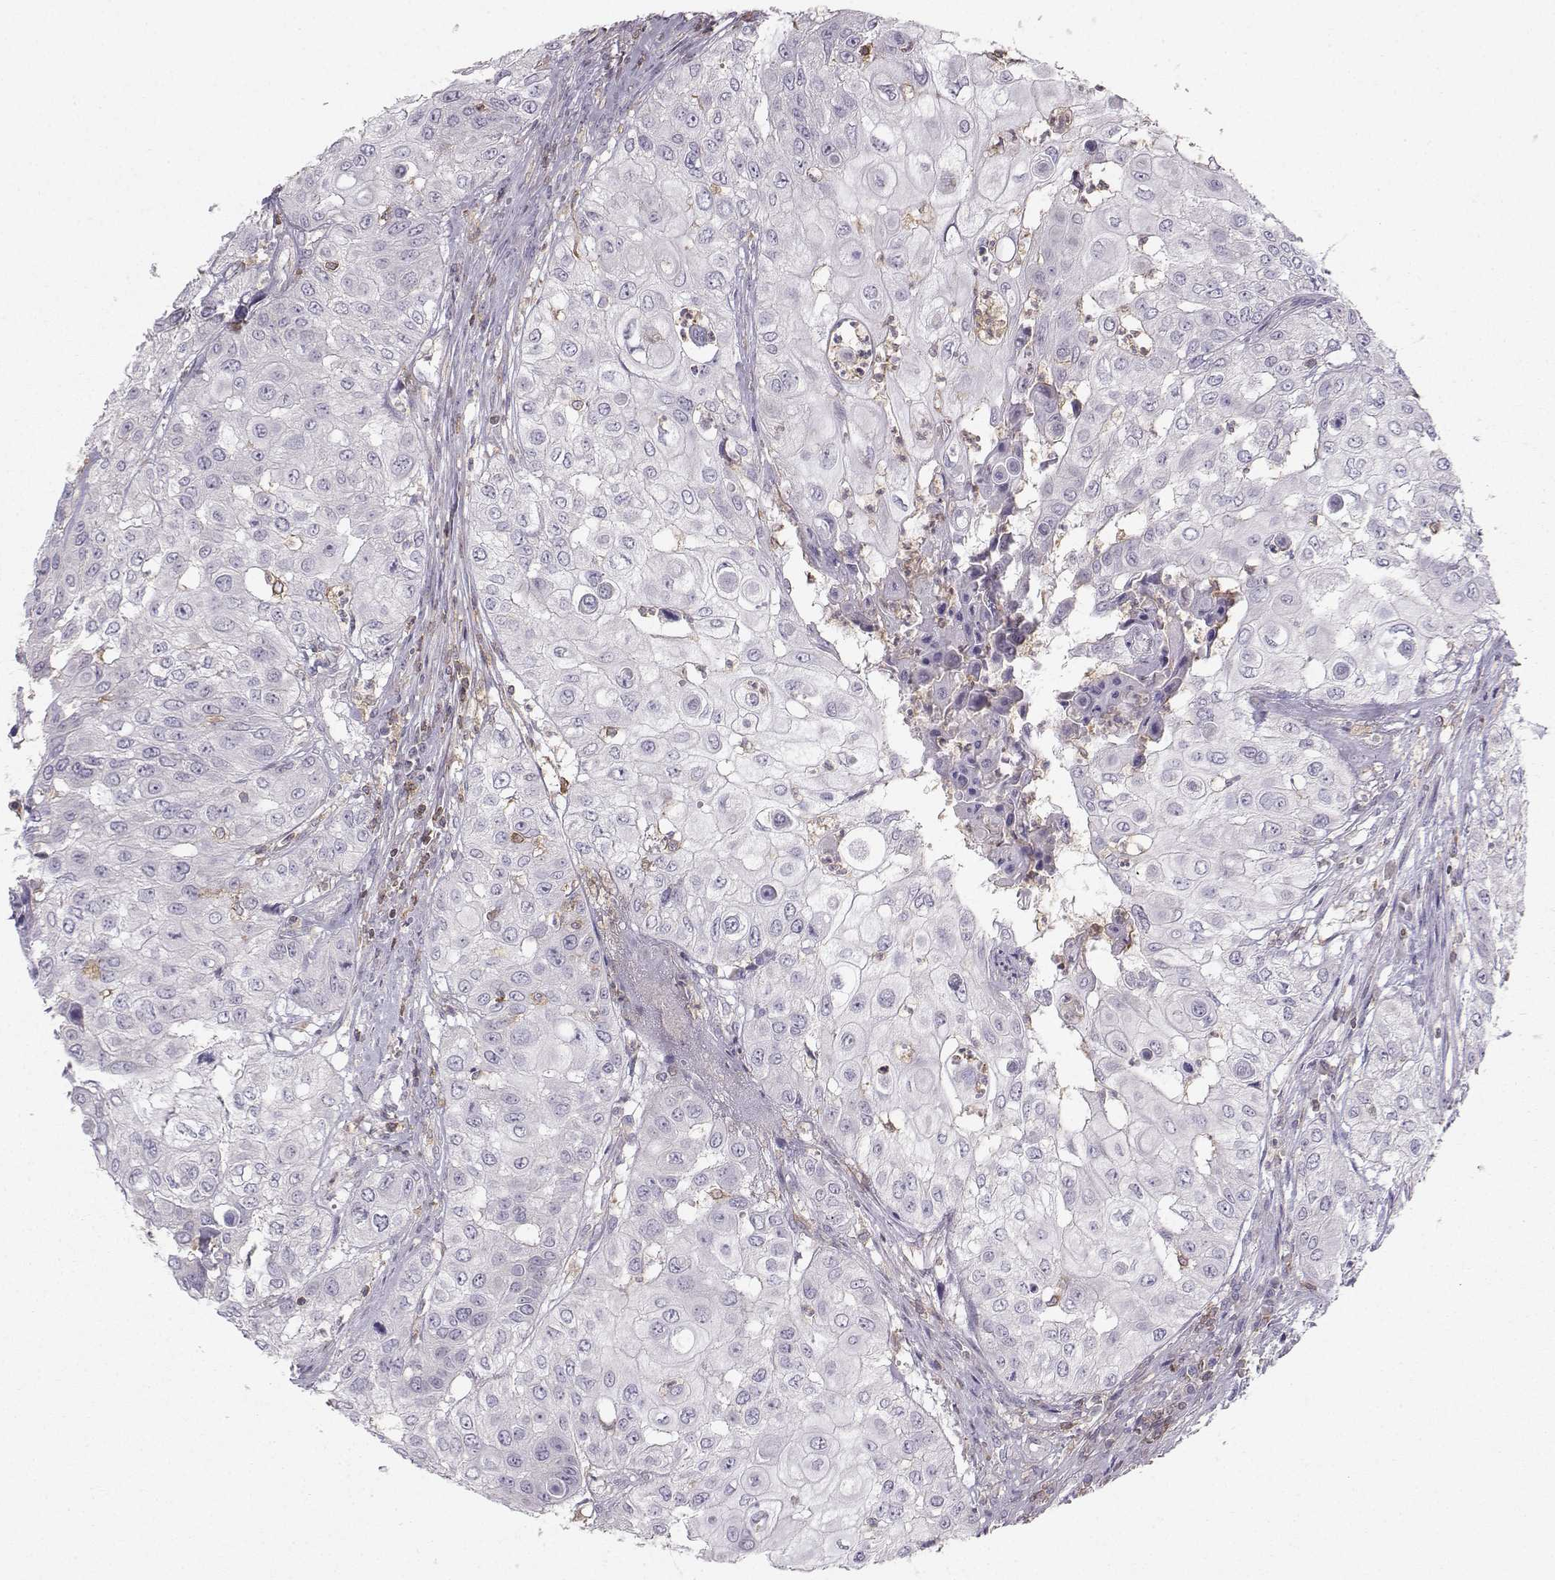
{"staining": {"intensity": "negative", "quantity": "none", "location": "none"}, "tissue": "urothelial cancer", "cell_type": "Tumor cells", "image_type": "cancer", "snomed": [{"axis": "morphology", "description": "Urothelial carcinoma, High grade"}, {"axis": "topography", "description": "Urinary bladder"}], "caption": "Micrograph shows no significant protein staining in tumor cells of high-grade urothelial carcinoma.", "gene": "ZBTB32", "patient": {"sex": "female", "age": 79}}